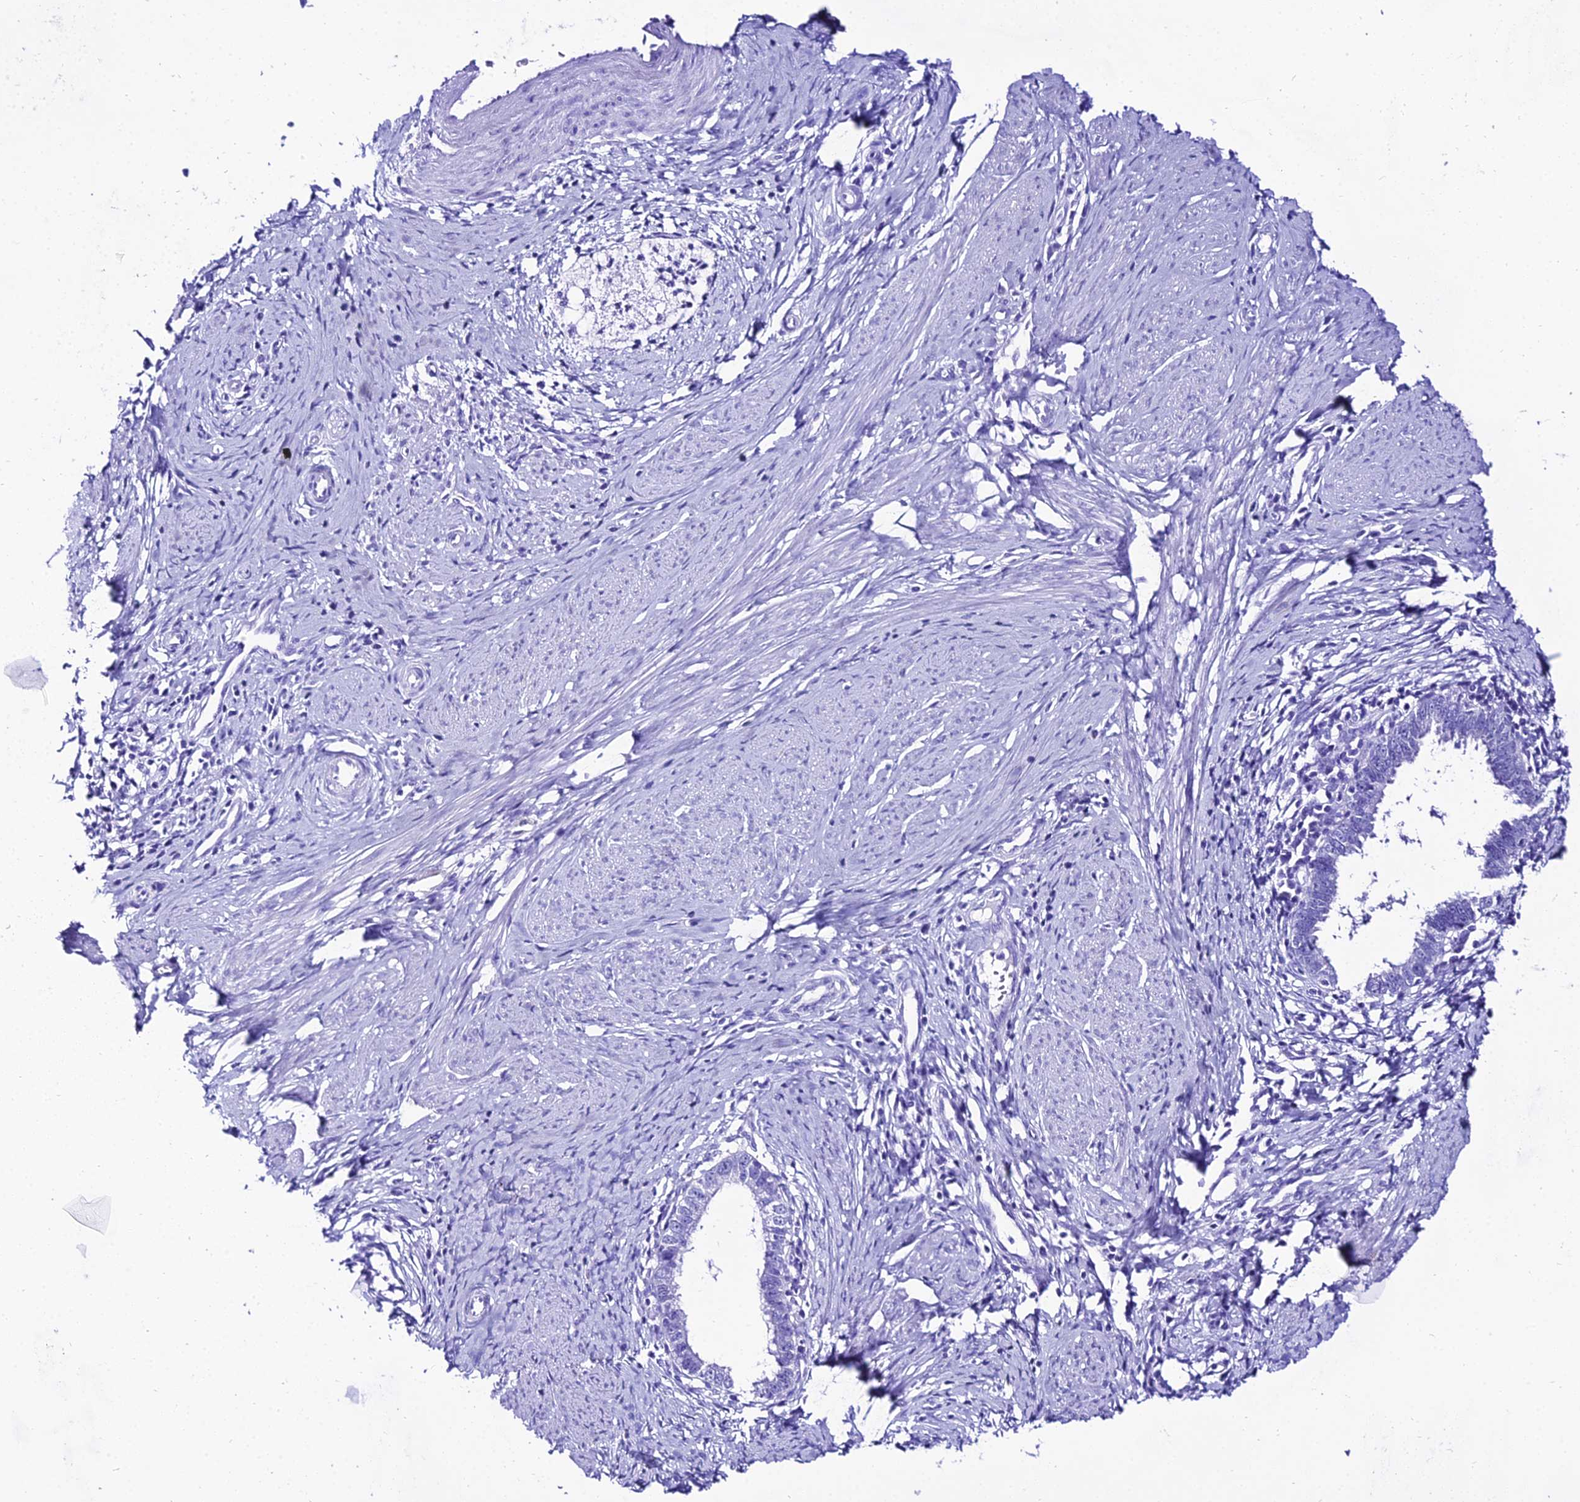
{"staining": {"intensity": "negative", "quantity": "none", "location": "none"}, "tissue": "cervical cancer", "cell_type": "Tumor cells", "image_type": "cancer", "snomed": [{"axis": "morphology", "description": "Adenocarcinoma, NOS"}, {"axis": "topography", "description": "Cervix"}], "caption": "Adenocarcinoma (cervical) was stained to show a protein in brown. There is no significant staining in tumor cells.", "gene": "TRMT44", "patient": {"sex": "female", "age": 36}}